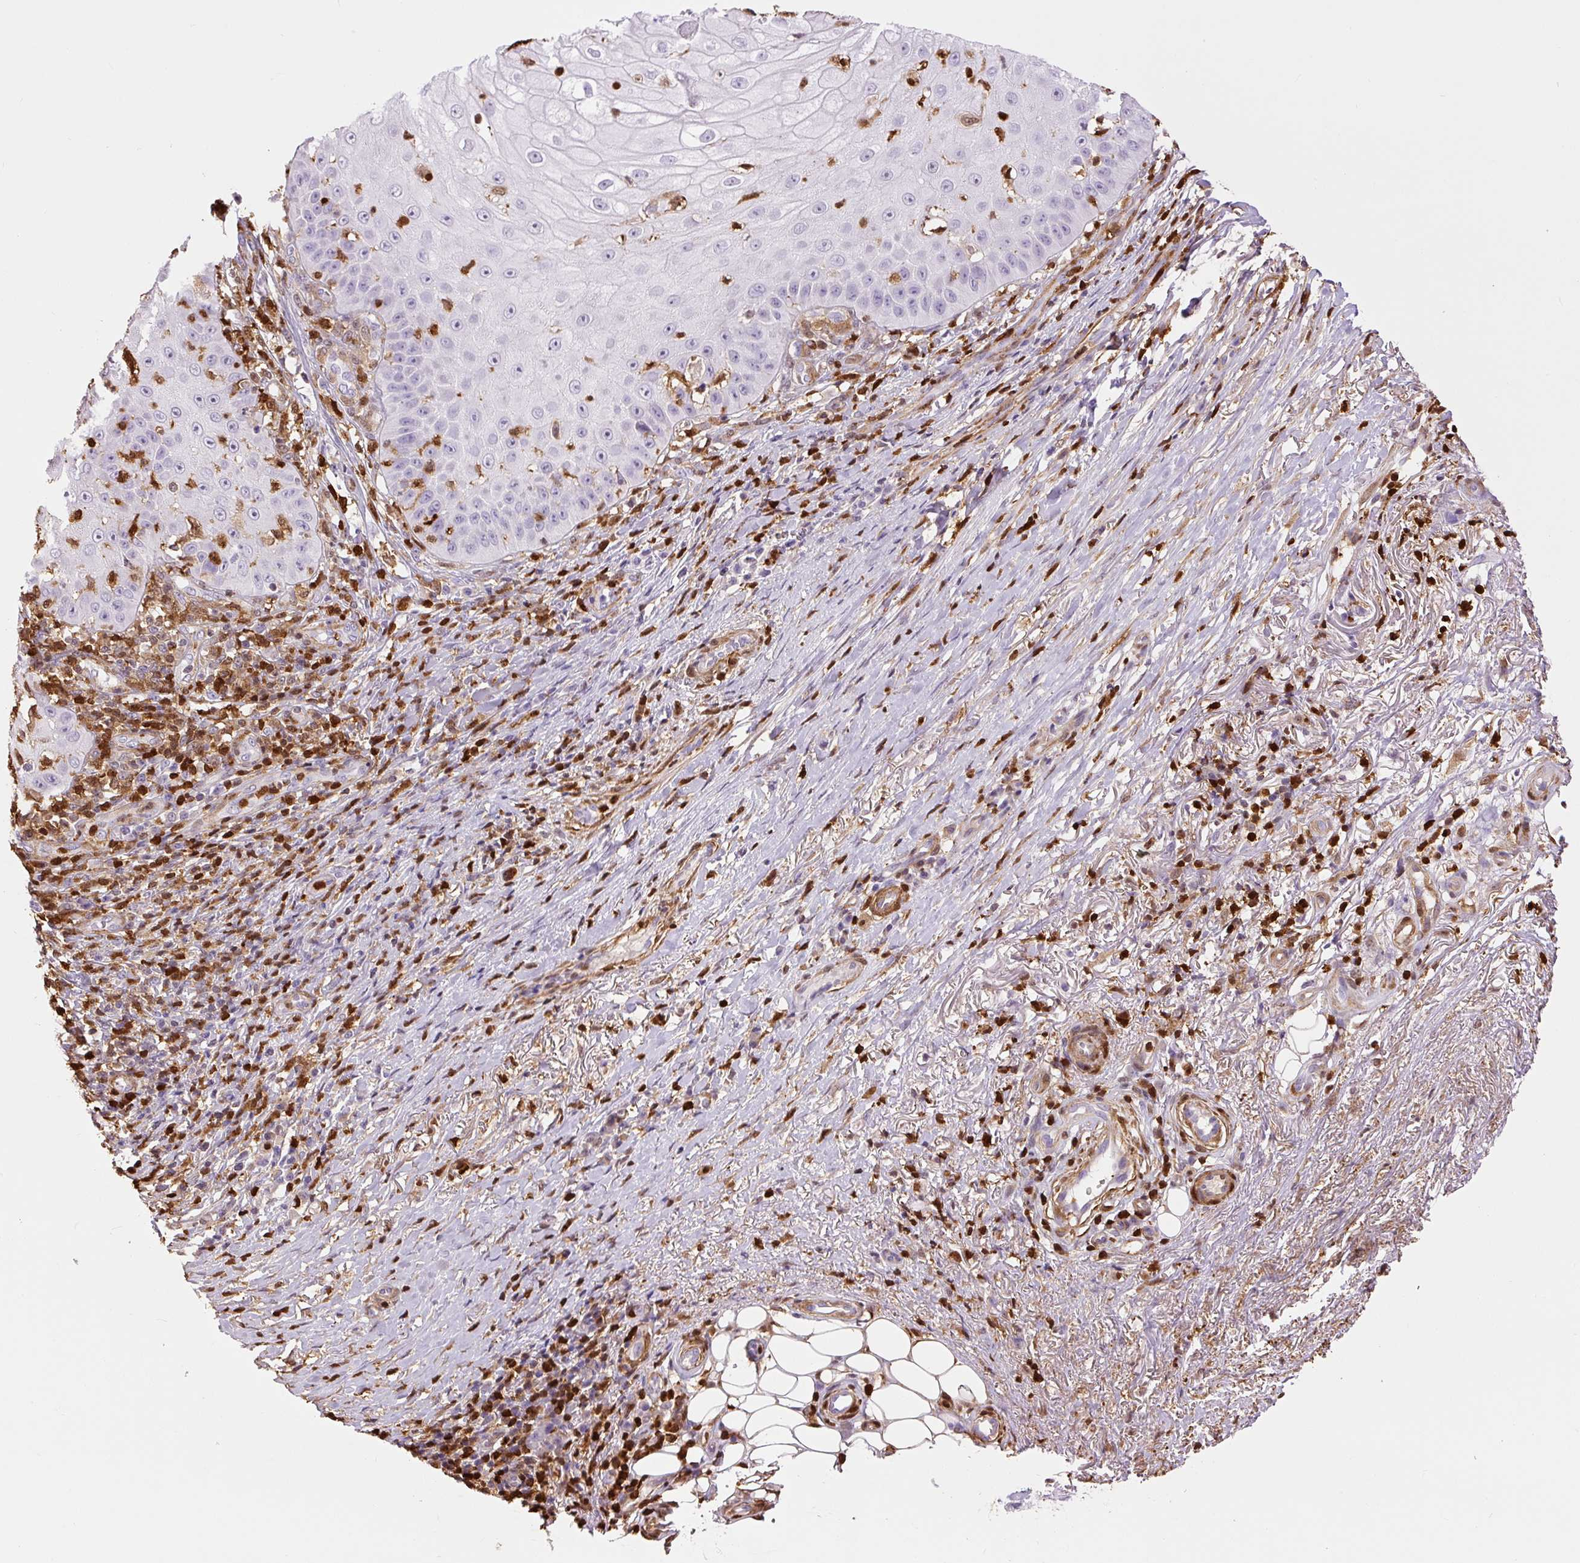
{"staining": {"intensity": "negative", "quantity": "none", "location": "none"}, "tissue": "skin cancer", "cell_type": "Tumor cells", "image_type": "cancer", "snomed": [{"axis": "morphology", "description": "Squamous cell carcinoma, NOS"}, {"axis": "topography", "description": "Skin"}], "caption": "Skin squamous cell carcinoma stained for a protein using immunohistochemistry exhibits no positivity tumor cells.", "gene": "S100A4", "patient": {"sex": "male", "age": 70}}